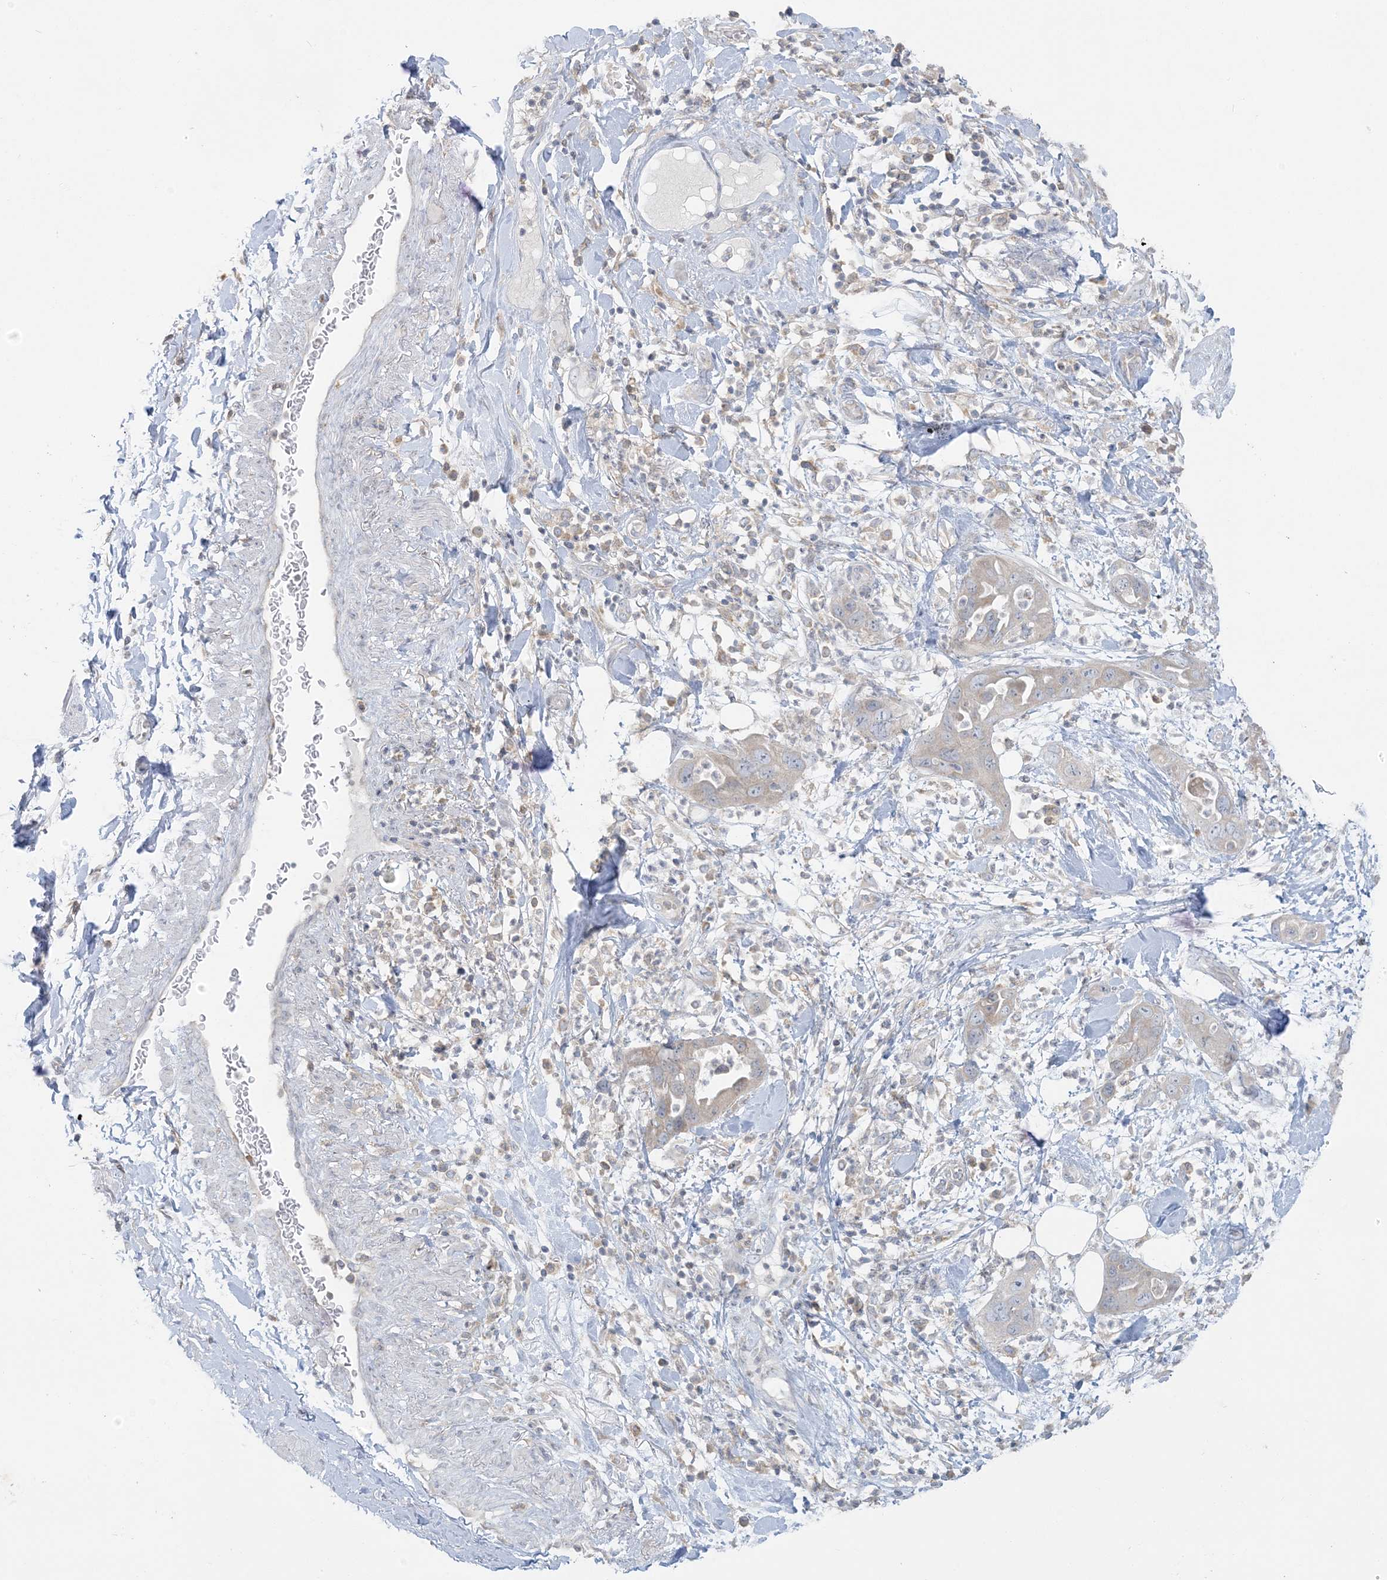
{"staining": {"intensity": "weak", "quantity": "<25%", "location": "cytoplasmic/membranous"}, "tissue": "pancreatic cancer", "cell_type": "Tumor cells", "image_type": "cancer", "snomed": [{"axis": "morphology", "description": "Adenocarcinoma, NOS"}, {"axis": "topography", "description": "Pancreas"}], "caption": "Immunohistochemistry image of neoplastic tissue: pancreatic adenocarcinoma stained with DAB (3,3'-diaminobenzidine) displays no significant protein positivity in tumor cells. The staining is performed using DAB (3,3'-diaminobenzidine) brown chromogen with nuclei counter-stained in using hematoxylin.", "gene": "EEFSEC", "patient": {"sex": "female", "age": 71}}